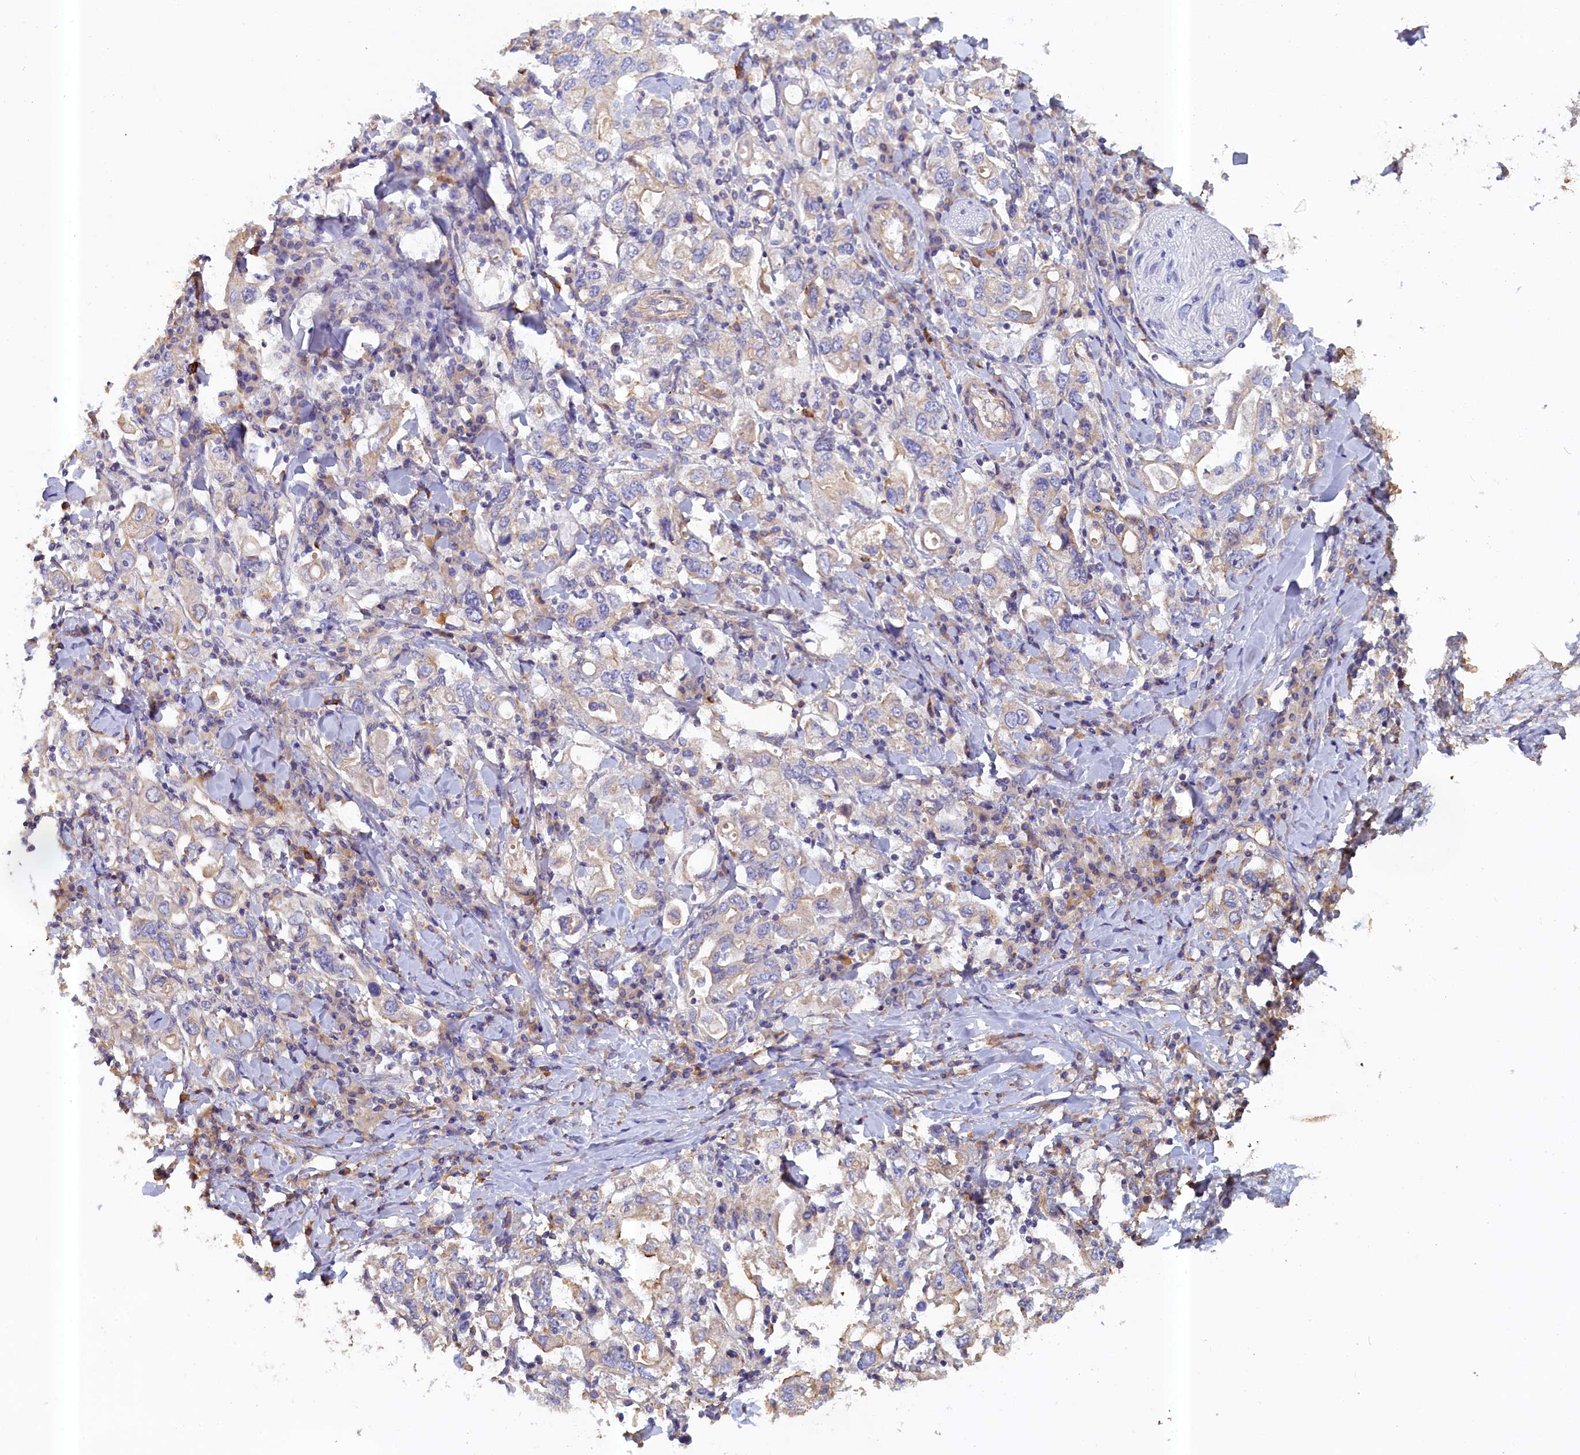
{"staining": {"intensity": "weak", "quantity": "<25%", "location": "cytoplasmic/membranous"}, "tissue": "stomach cancer", "cell_type": "Tumor cells", "image_type": "cancer", "snomed": [{"axis": "morphology", "description": "Adenocarcinoma, NOS"}, {"axis": "topography", "description": "Stomach, upper"}], "caption": "The immunohistochemistry micrograph has no significant expression in tumor cells of adenocarcinoma (stomach) tissue. Brightfield microscopy of IHC stained with DAB (3,3'-diaminobenzidine) (brown) and hematoxylin (blue), captured at high magnification.", "gene": "ANKRD2", "patient": {"sex": "male", "age": 62}}